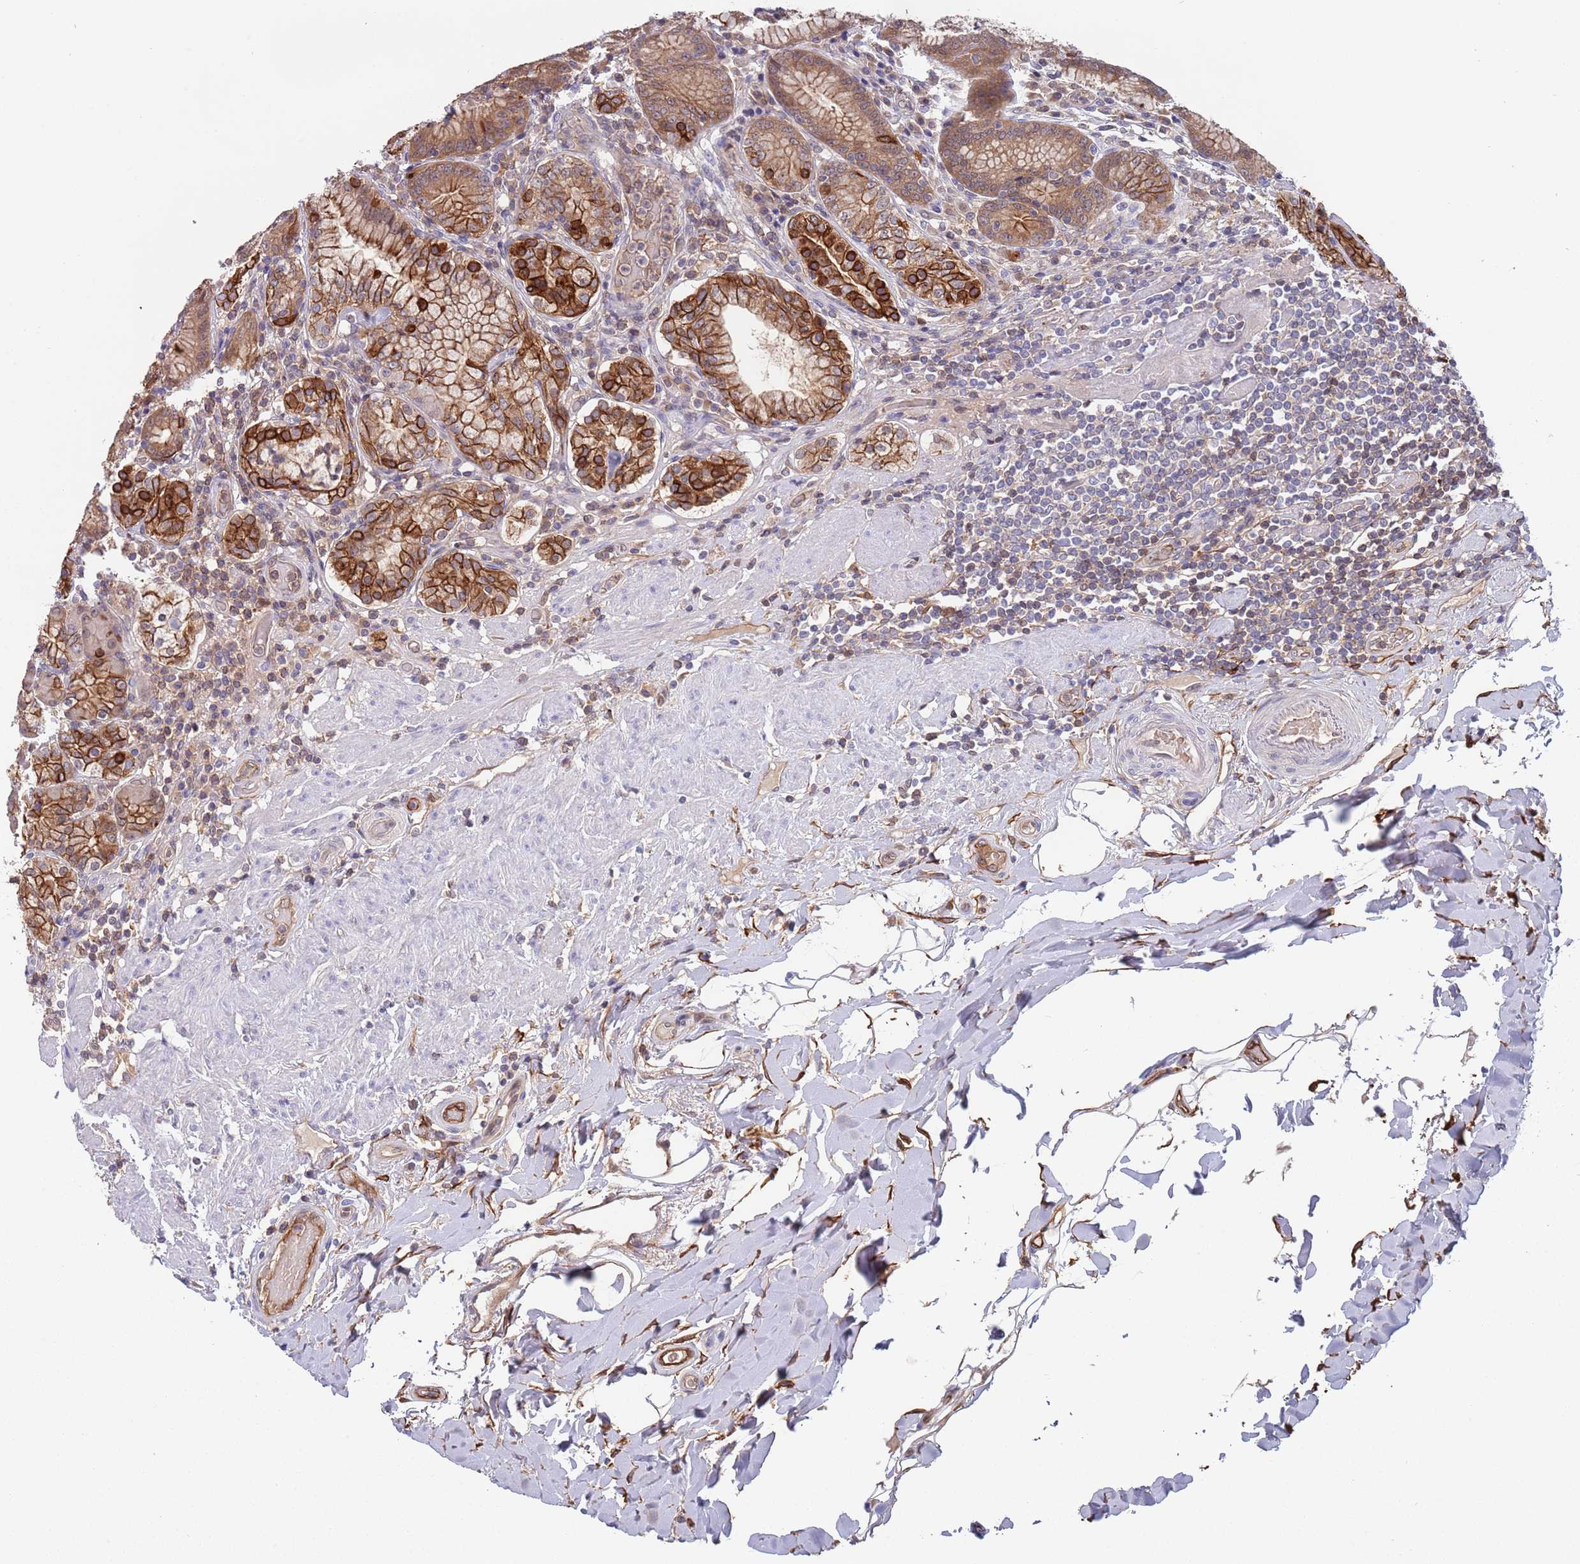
{"staining": {"intensity": "strong", "quantity": ">75%", "location": "cytoplasmic/membranous"}, "tissue": "stomach", "cell_type": "Glandular cells", "image_type": "normal", "snomed": [{"axis": "morphology", "description": "Normal tissue, NOS"}, {"axis": "topography", "description": "Stomach, upper"}, {"axis": "topography", "description": "Stomach, lower"}], "caption": "Protein staining of unremarkable stomach exhibits strong cytoplasmic/membranous staining in about >75% of glandular cells.", "gene": "GSDMD", "patient": {"sex": "female", "age": 76}}